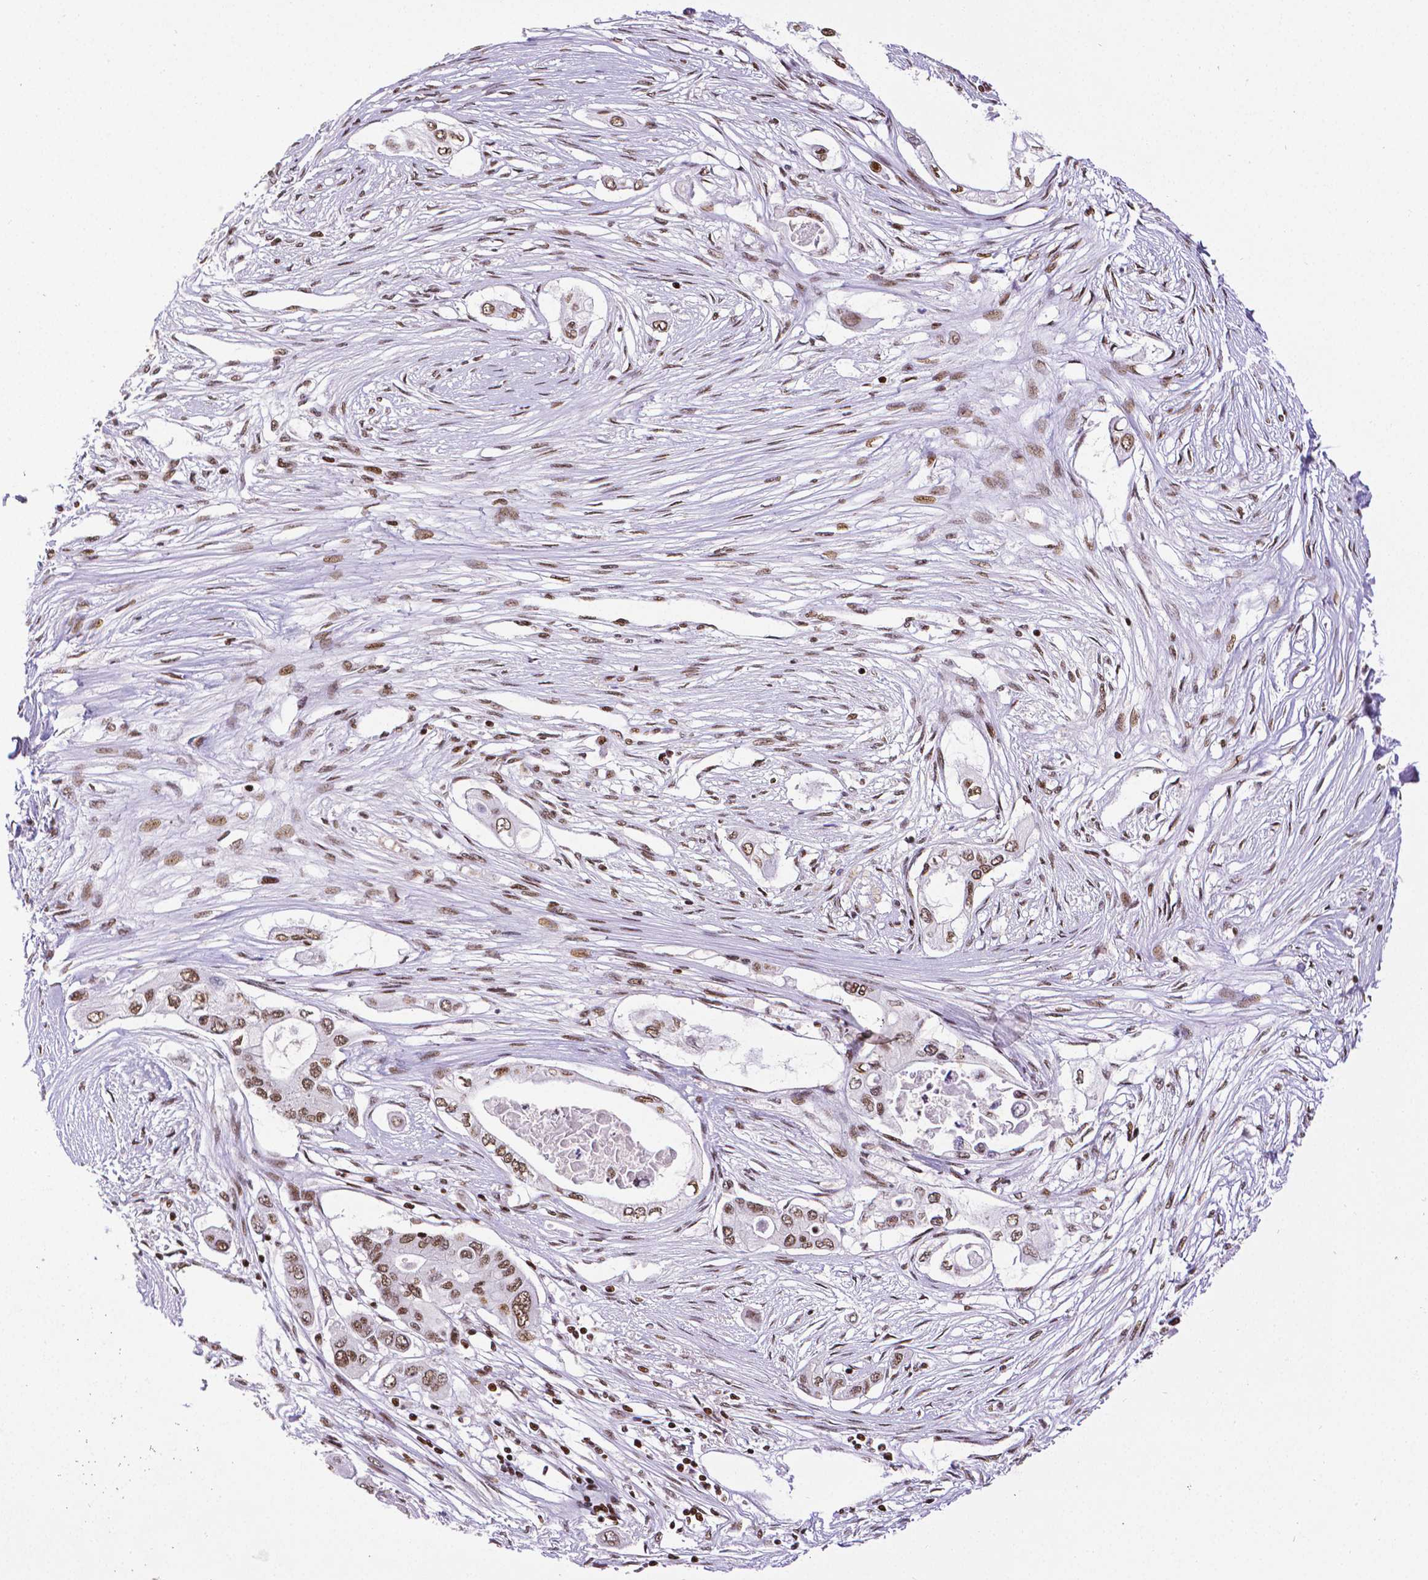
{"staining": {"intensity": "strong", "quantity": ">75%", "location": "nuclear"}, "tissue": "pancreatic cancer", "cell_type": "Tumor cells", "image_type": "cancer", "snomed": [{"axis": "morphology", "description": "Adenocarcinoma, NOS"}, {"axis": "topography", "description": "Pancreas"}], "caption": "Adenocarcinoma (pancreatic) stained with a brown dye demonstrates strong nuclear positive positivity in approximately >75% of tumor cells.", "gene": "CTCF", "patient": {"sex": "female", "age": 63}}